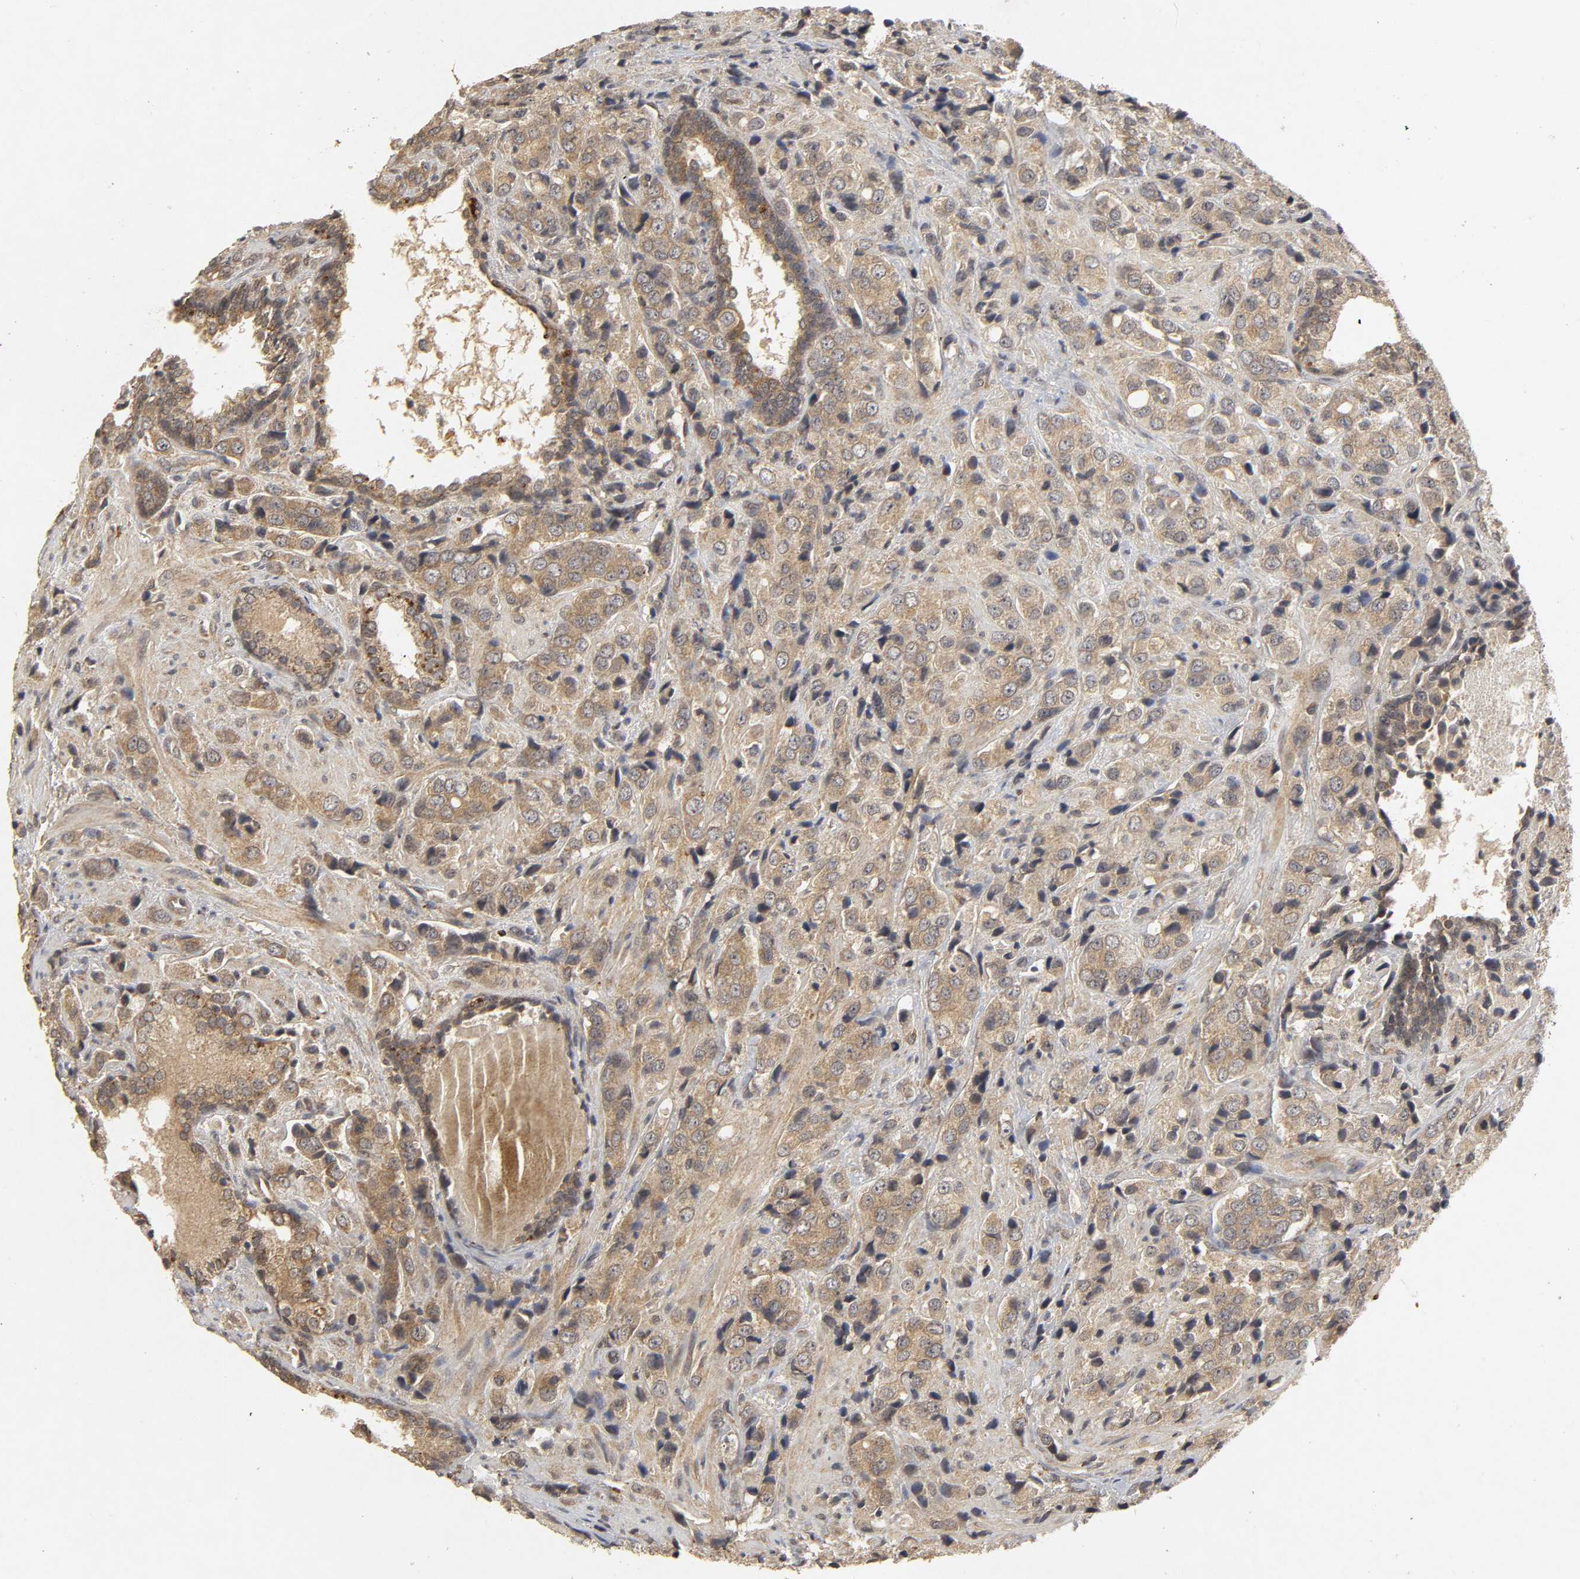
{"staining": {"intensity": "weak", "quantity": ">75%", "location": "cytoplasmic/membranous"}, "tissue": "prostate cancer", "cell_type": "Tumor cells", "image_type": "cancer", "snomed": [{"axis": "morphology", "description": "Adenocarcinoma, High grade"}, {"axis": "topography", "description": "Prostate"}], "caption": "Weak cytoplasmic/membranous protein positivity is present in about >75% of tumor cells in prostate adenocarcinoma (high-grade). (brown staining indicates protein expression, while blue staining denotes nuclei).", "gene": "TRAF6", "patient": {"sex": "male", "age": 70}}